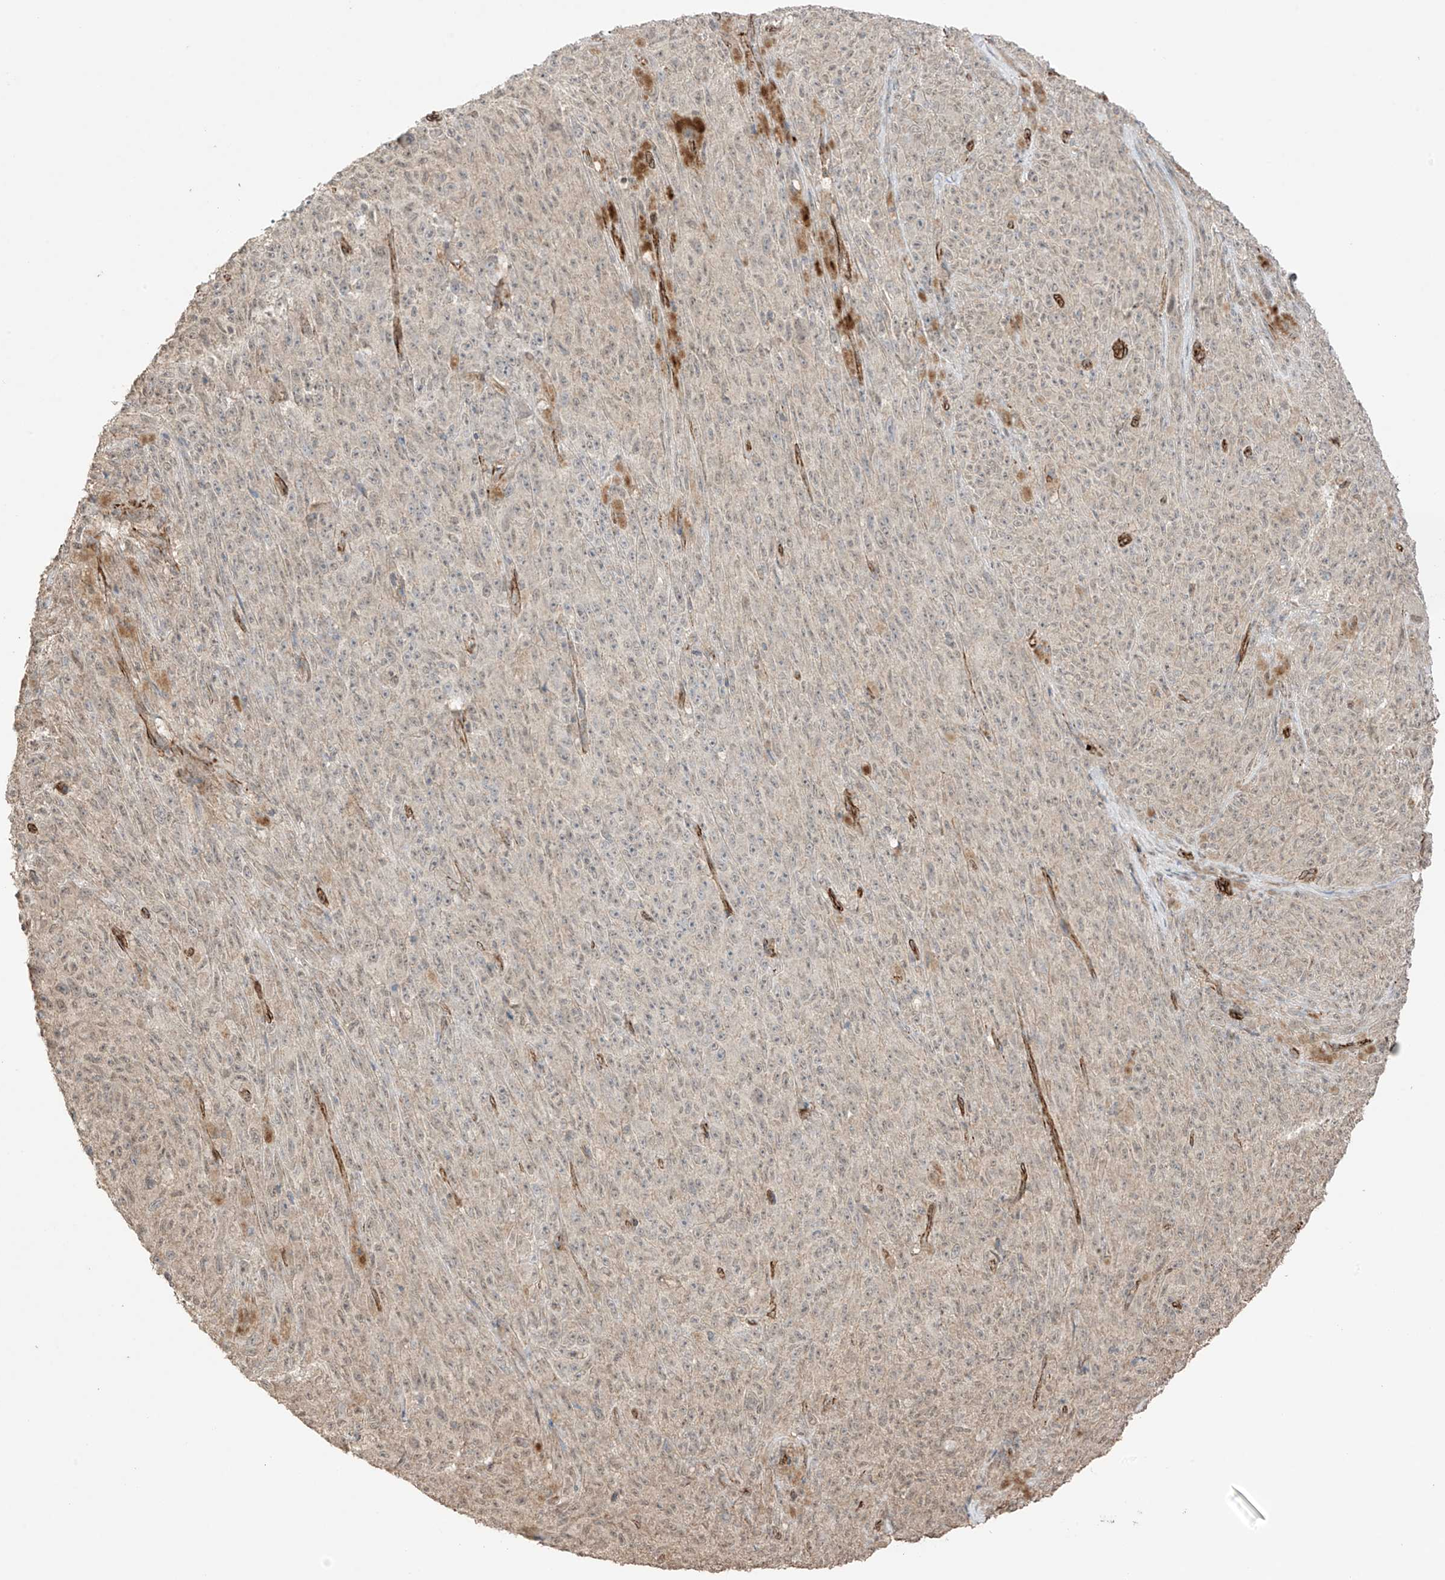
{"staining": {"intensity": "weak", "quantity": "25%-75%", "location": "cytoplasmic/membranous"}, "tissue": "melanoma", "cell_type": "Tumor cells", "image_type": "cancer", "snomed": [{"axis": "morphology", "description": "Malignant melanoma, NOS"}, {"axis": "topography", "description": "Skin"}], "caption": "Immunohistochemical staining of human malignant melanoma displays low levels of weak cytoplasmic/membranous expression in about 25%-75% of tumor cells.", "gene": "TTLL5", "patient": {"sex": "female", "age": 82}}